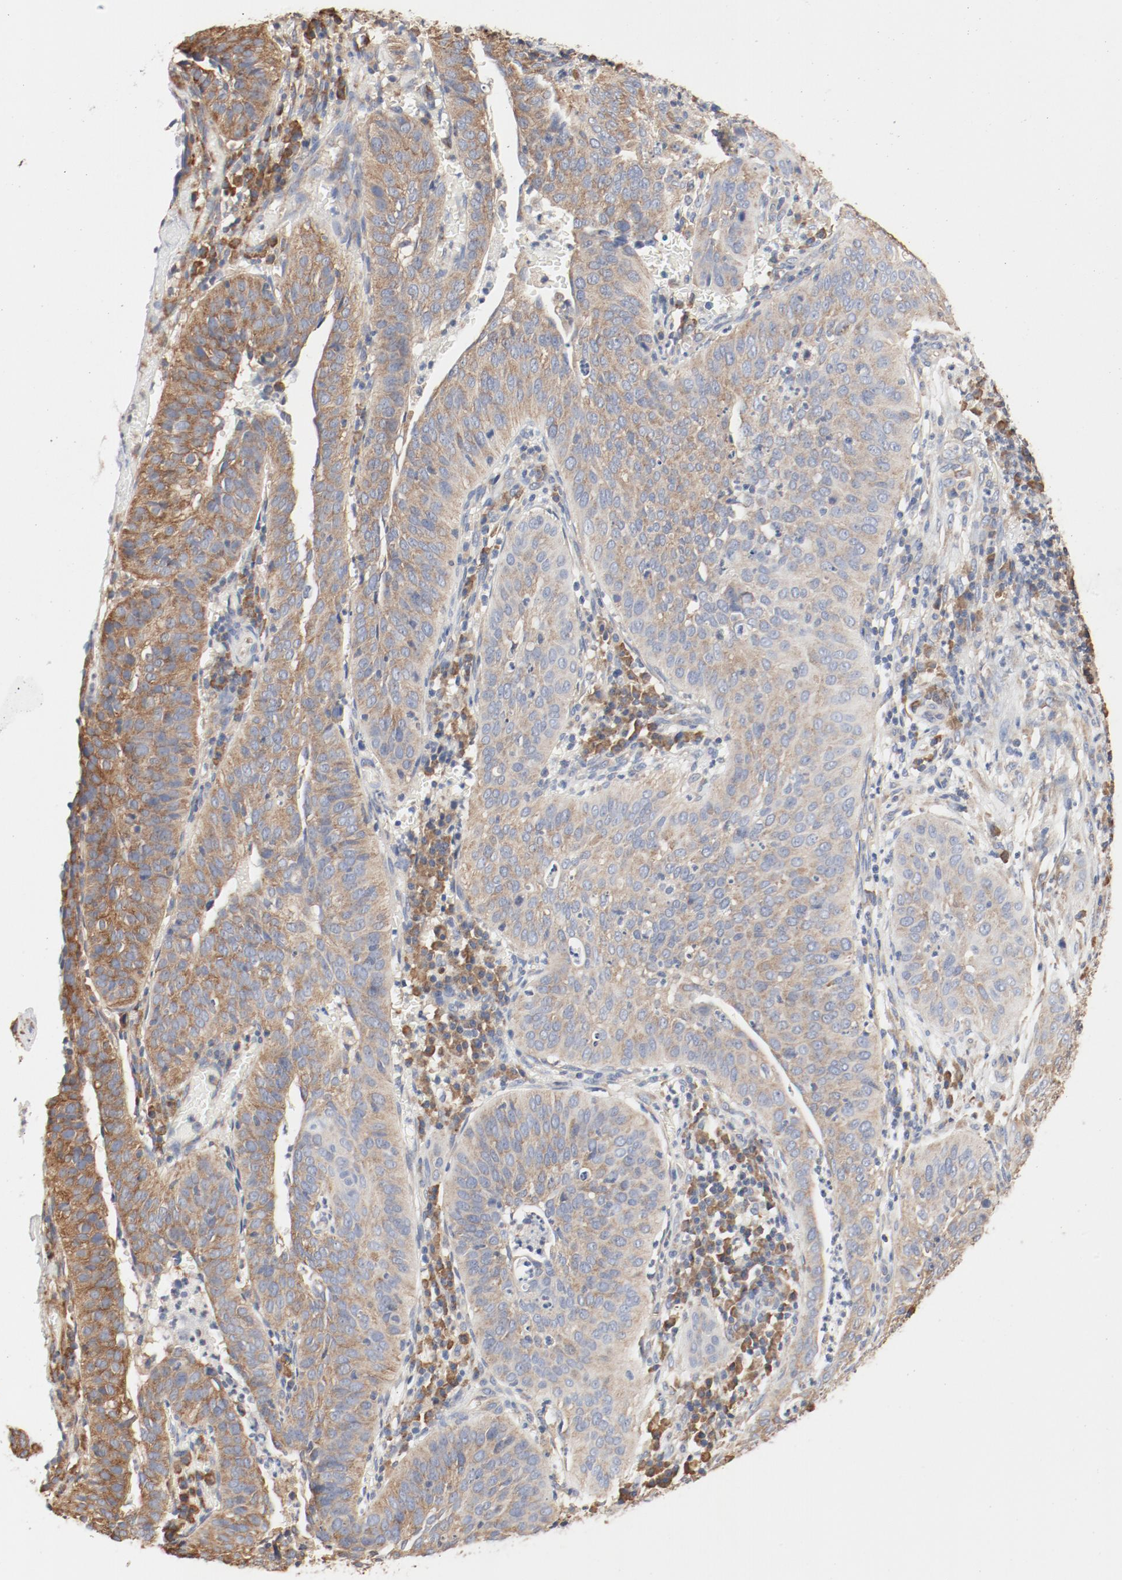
{"staining": {"intensity": "moderate", "quantity": ">75%", "location": "cytoplasmic/membranous"}, "tissue": "cervical cancer", "cell_type": "Tumor cells", "image_type": "cancer", "snomed": [{"axis": "morphology", "description": "Squamous cell carcinoma, NOS"}, {"axis": "topography", "description": "Cervix"}], "caption": "DAB immunohistochemical staining of squamous cell carcinoma (cervical) demonstrates moderate cytoplasmic/membranous protein positivity in approximately >75% of tumor cells. (Brightfield microscopy of DAB IHC at high magnification).", "gene": "RPS6", "patient": {"sex": "female", "age": 39}}